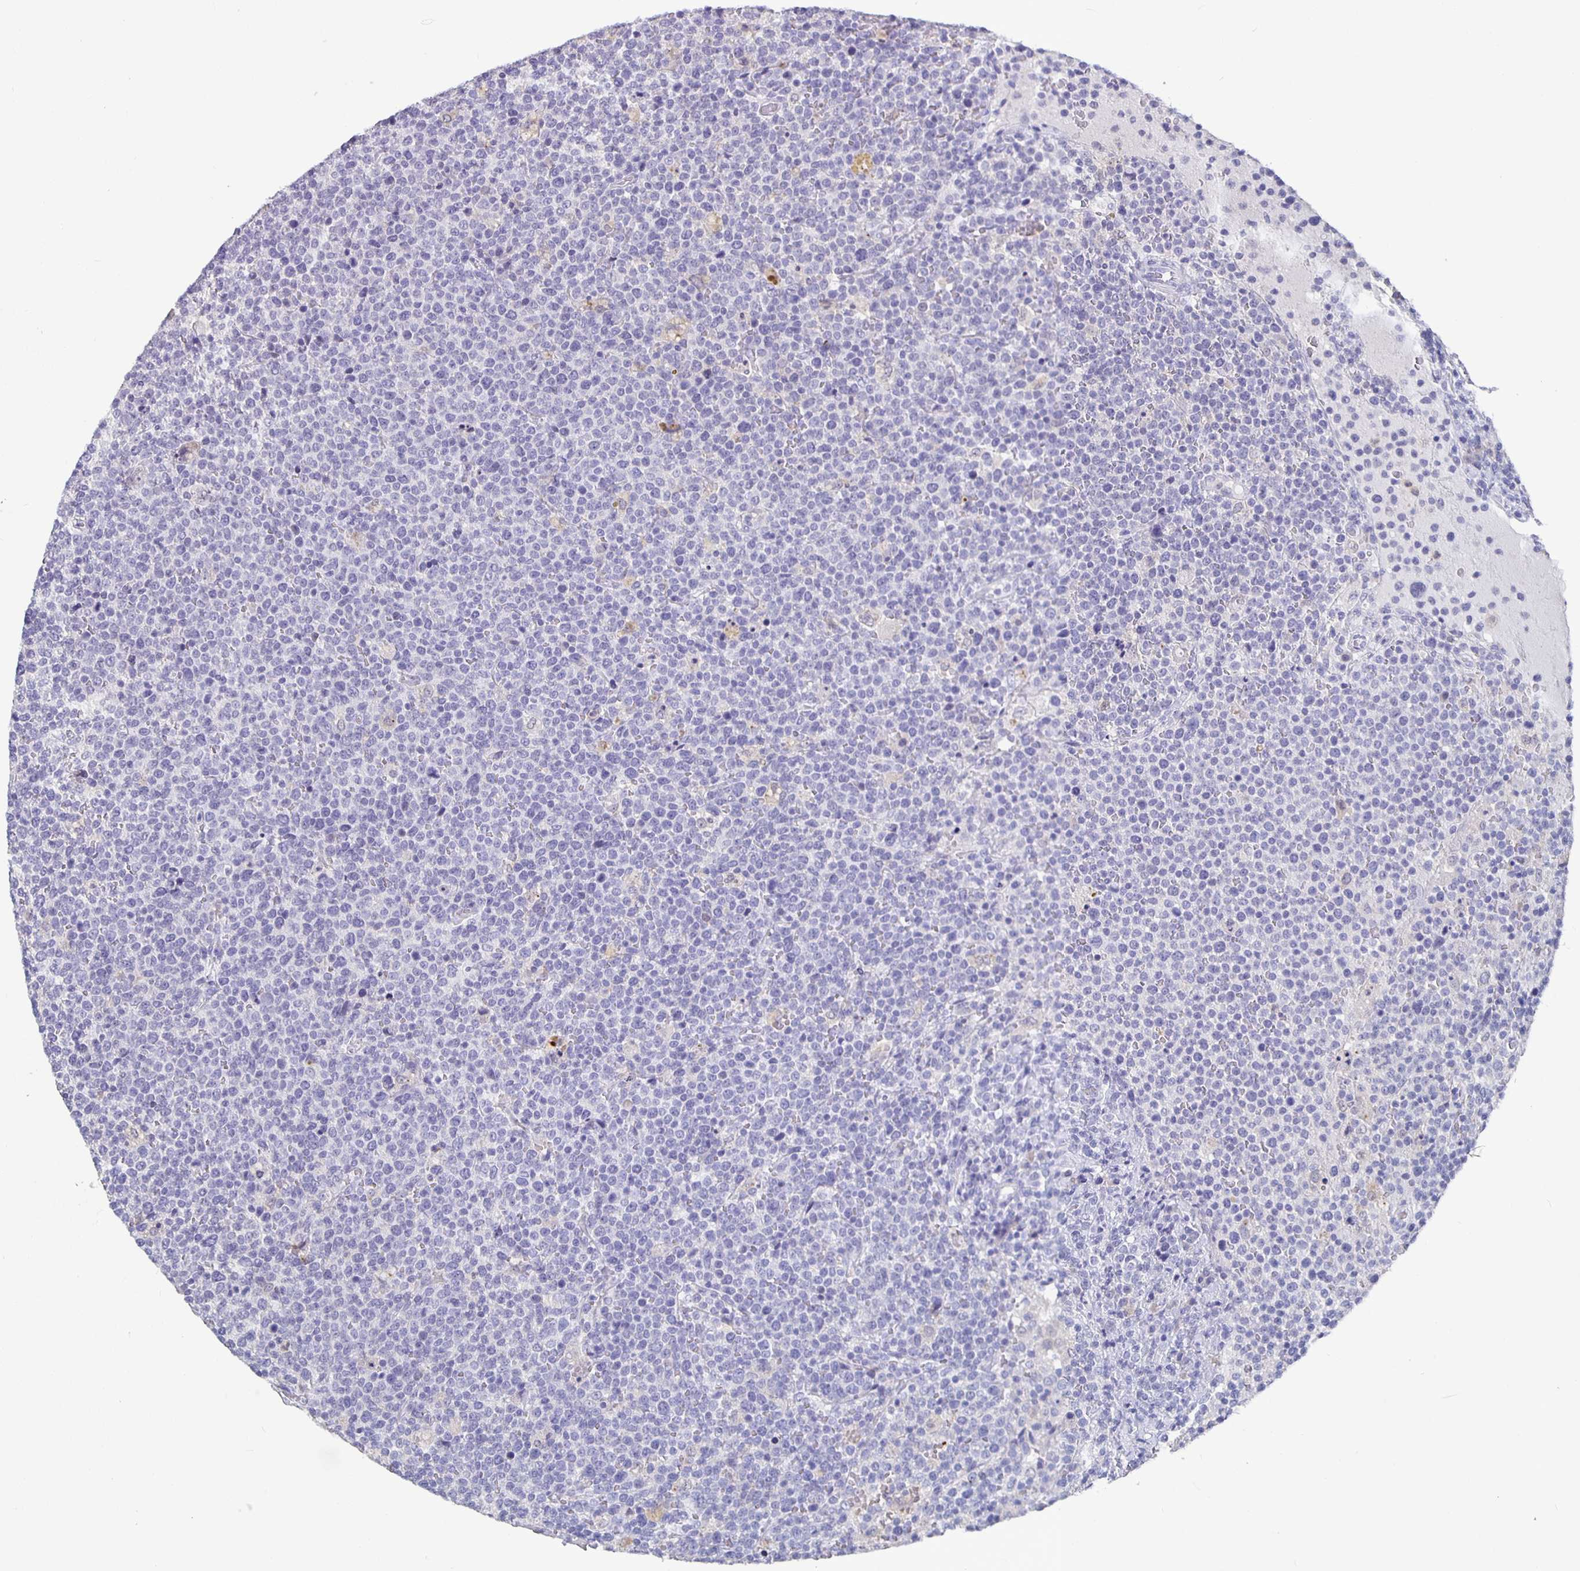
{"staining": {"intensity": "negative", "quantity": "none", "location": "none"}, "tissue": "lymphoma", "cell_type": "Tumor cells", "image_type": "cancer", "snomed": [{"axis": "morphology", "description": "Malignant lymphoma, non-Hodgkin's type, High grade"}, {"axis": "topography", "description": "Lymph node"}], "caption": "This is an IHC micrograph of lymphoma. There is no expression in tumor cells.", "gene": "GPX4", "patient": {"sex": "male", "age": 61}}